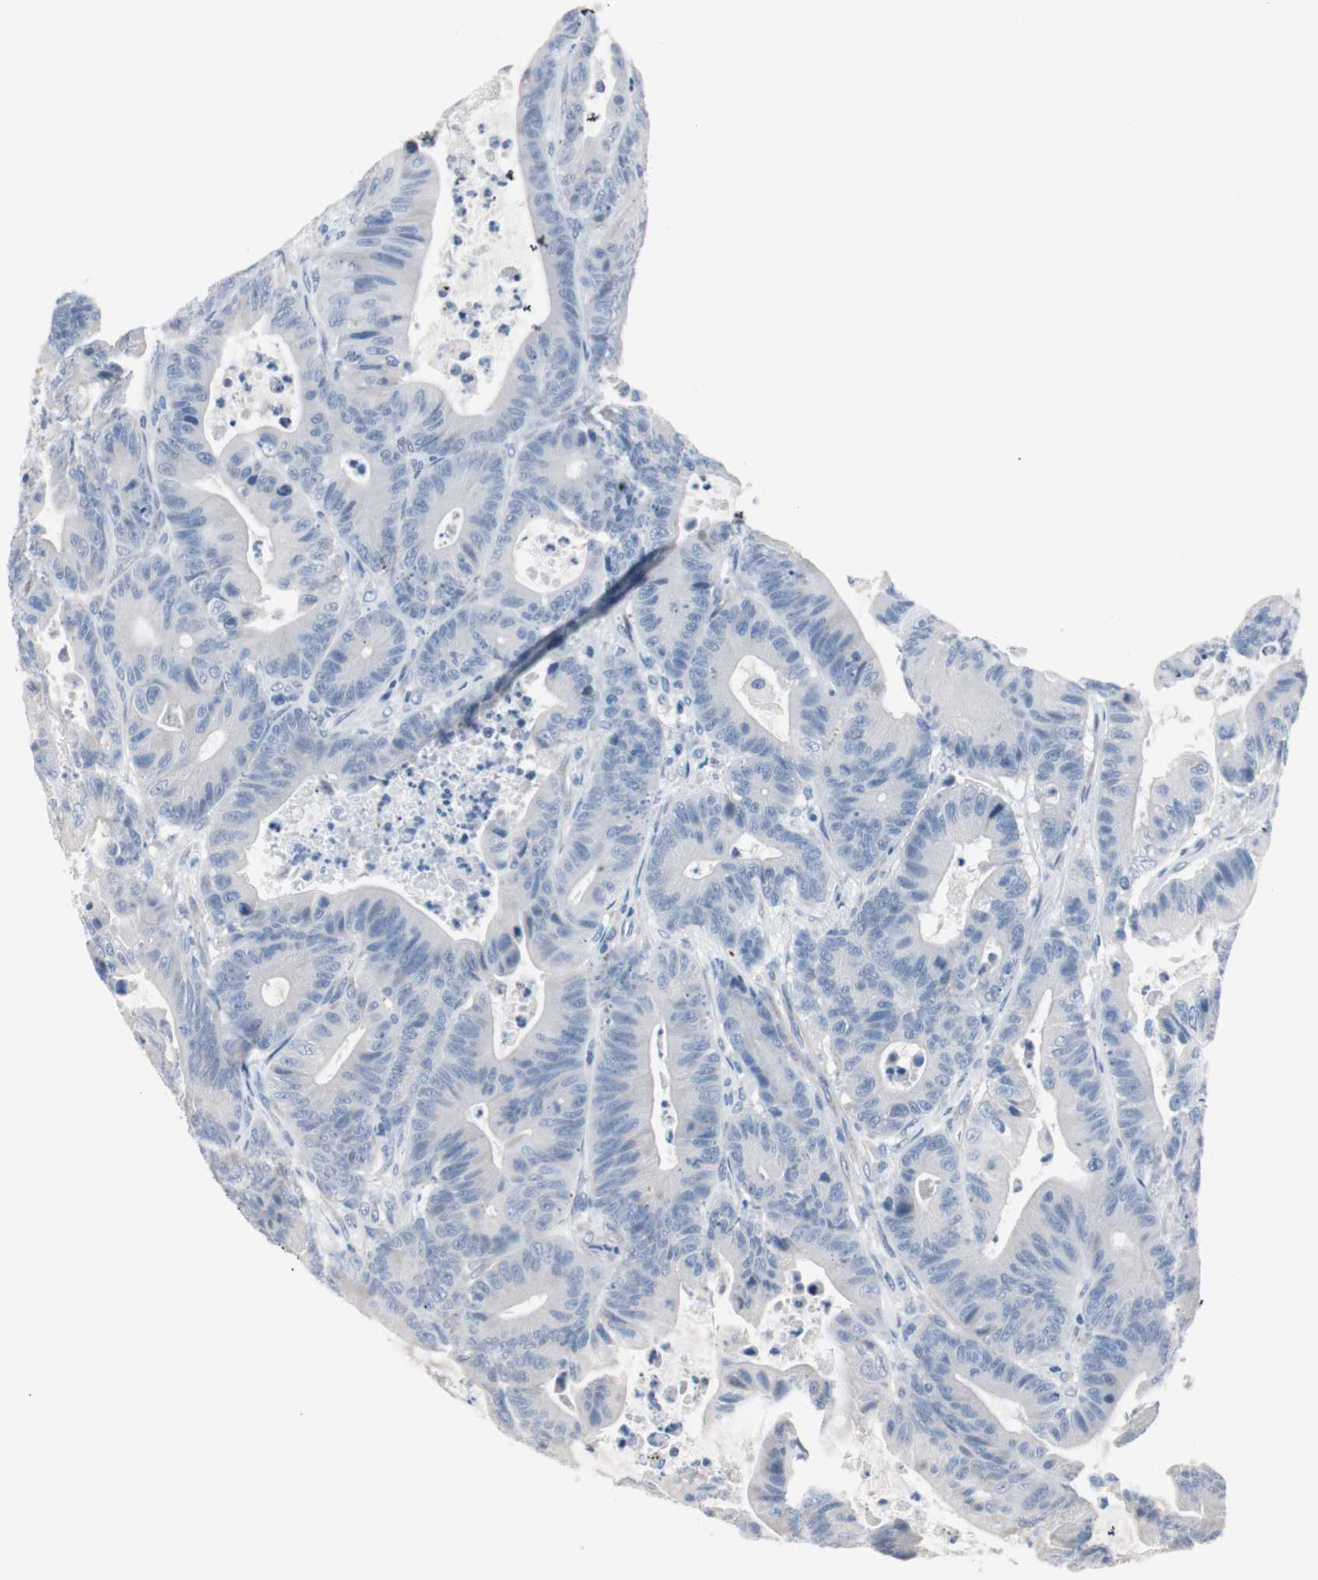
{"staining": {"intensity": "negative", "quantity": "none", "location": "none"}, "tissue": "colorectal cancer", "cell_type": "Tumor cells", "image_type": "cancer", "snomed": [{"axis": "morphology", "description": "Adenocarcinoma, NOS"}, {"axis": "topography", "description": "Colon"}], "caption": "This is an IHC photomicrograph of human adenocarcinoma (colorectal). There is no expression in tumor cells.", "gene": "ULBP1", "patient": {"sex": "female", "age": 84}}